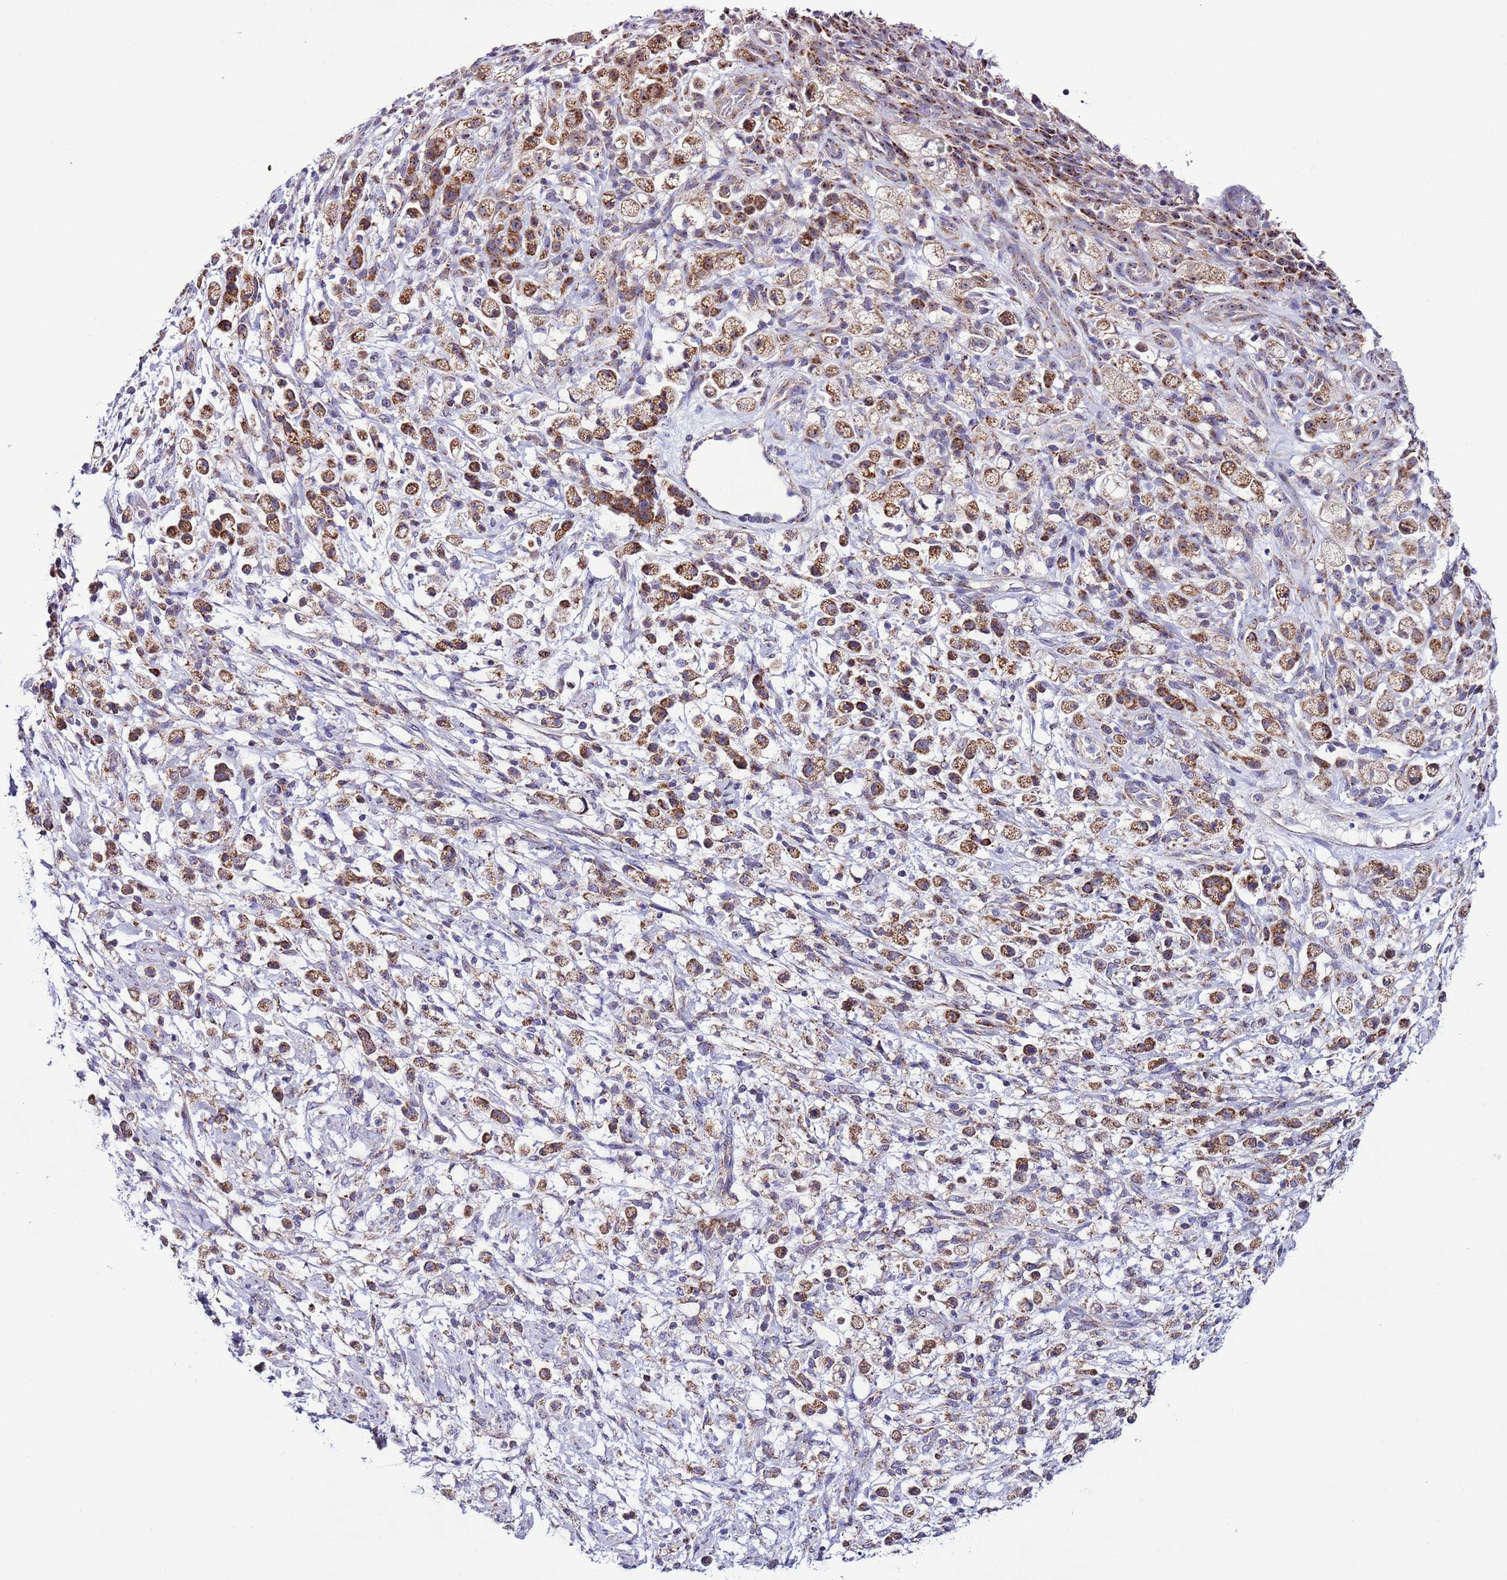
{"staining": {"intensity": "moderate", "quantity": ">75%", "location": "cytoplasmic/membranous"}, "tissue": "stomach cancer", "cell_type": "Tumor cells", "image_type": "cancer", "snomed": [{"axis": "morphology", "description": "Adenocarcinoma, NOS"}, {"axis": "topography", "description": "Stomach"}], "caption": "DAB (3,3'-diaminobenzidine) immunohistochemical staining of human stomach cancer exhibits moderate cytoplasmic/membranous protein positivity in approximately >75% of tumor cells. (Brightfield microscopy of DAB IHC at high magnification).", "gene": "UEVLD", "patient": {"sex": "female", "age": 60}}